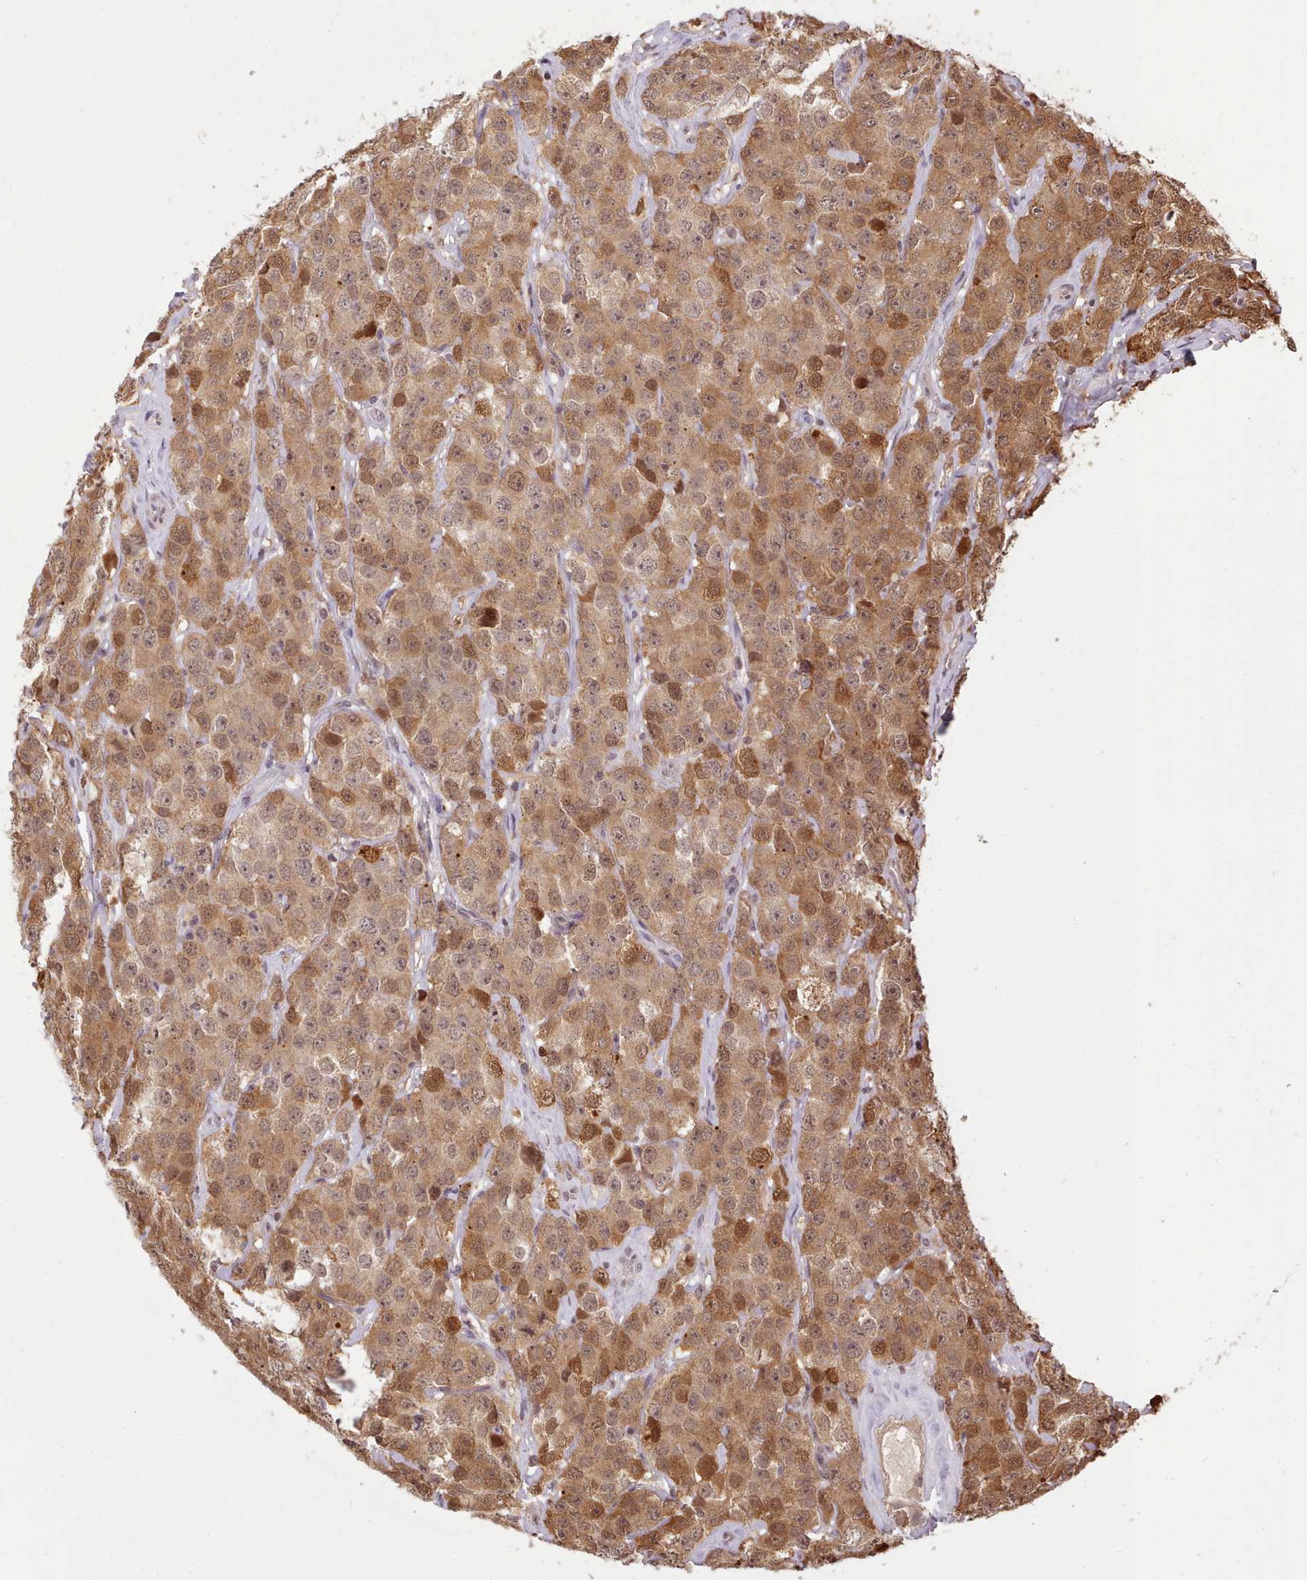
{"staining": {"intensity": "moderate", "quantity": ">75%", "location": "cytoplasmic/membranous,nuclear"}, "tissue": "testis cancer", "cell_type": "Tumor cells", "image_type": "cancer", "snomed": [{"axis": "morphology", "description": "Seminoma, NOS"}, {"axis": "topography", "description": "Testis"}], "caption": "Testis seminoma stained for a protein shows moderate cytoplasmic/membranous and nuclear positivity in tumor cells.", "gene": "ARL17A", "patient": {"sex": "male", "age": 28}}